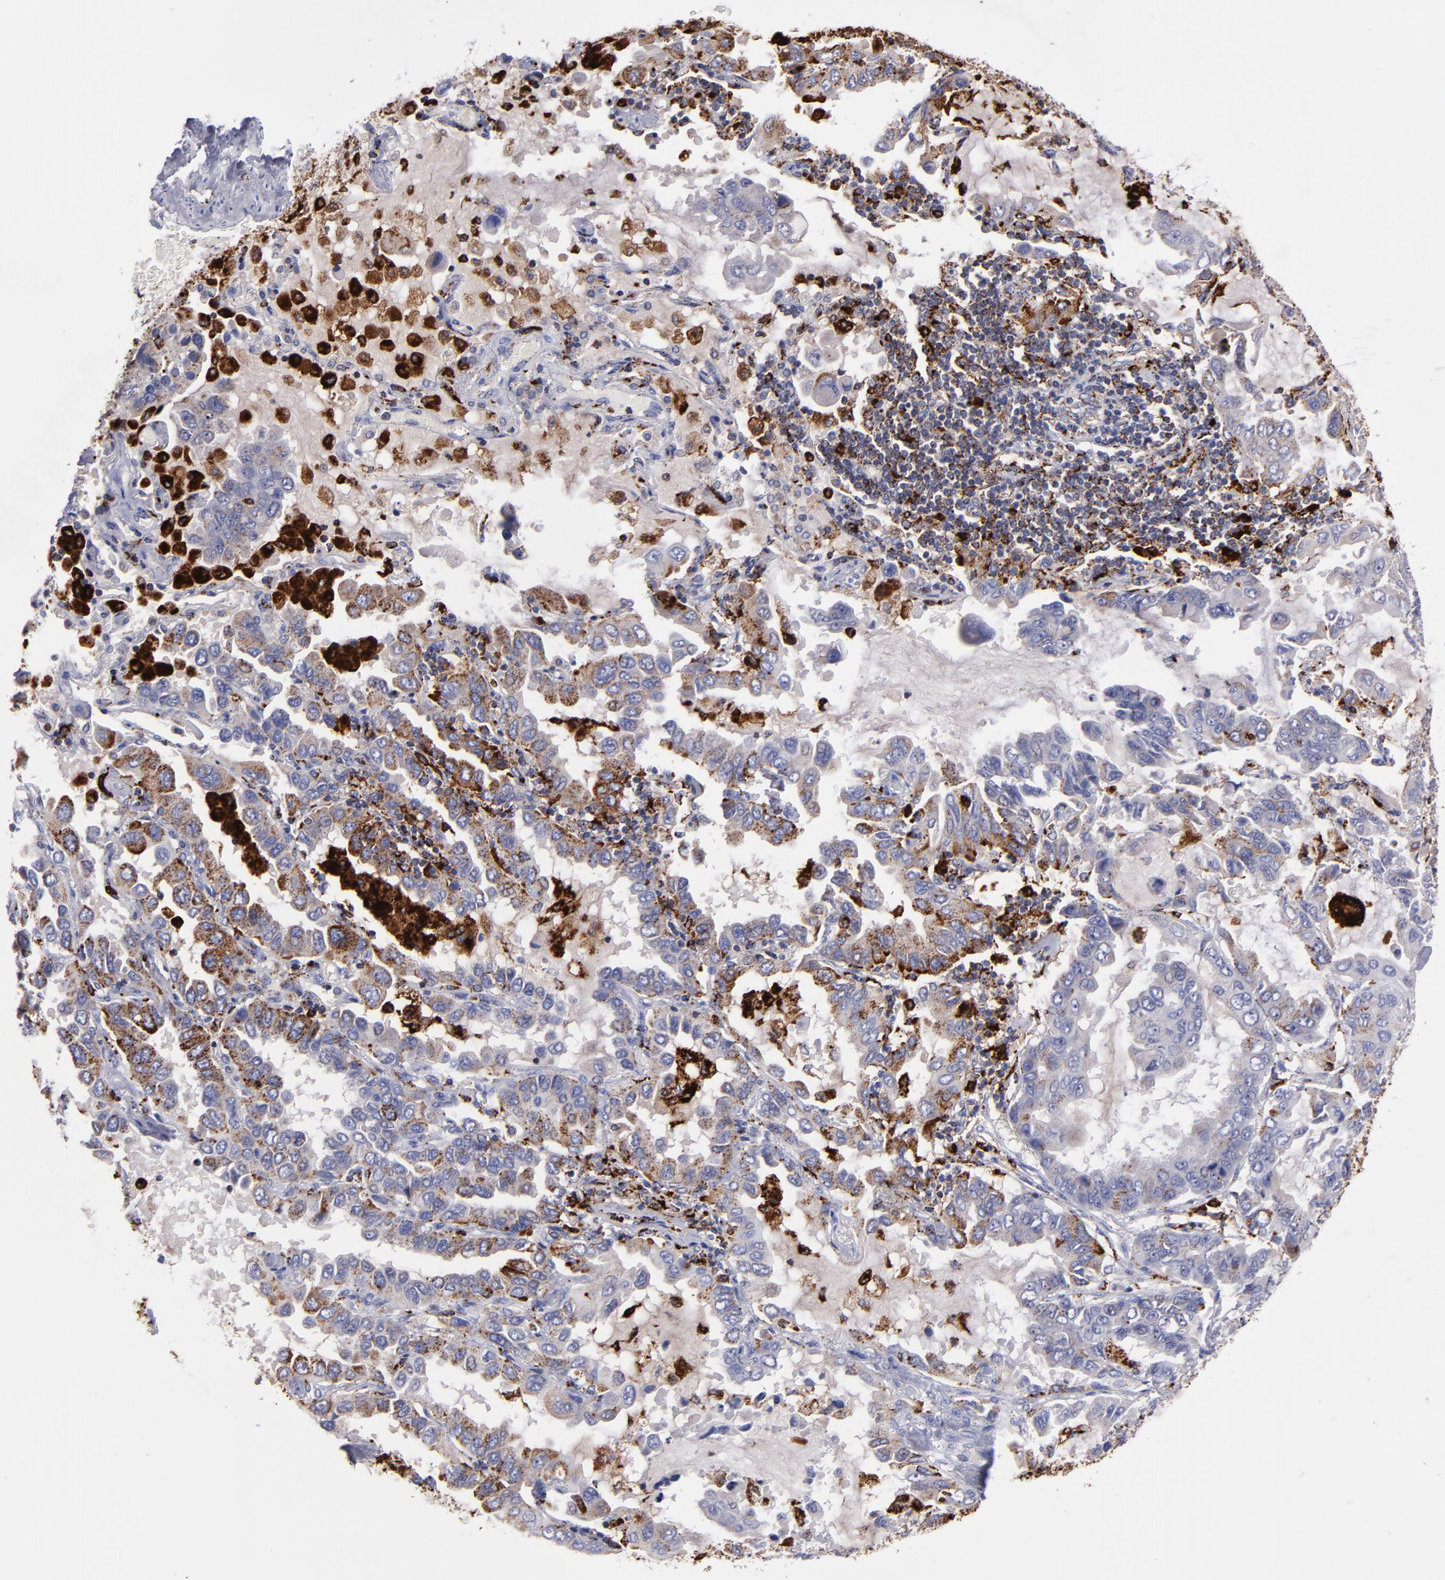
{"staining": {"intensity": "weak", "quantity": "25%-75%", "location": "cytoplasmic/membranous"}, "tissue": "lung cancer", "cell_type": "Tumor cells", "image_type": "cancer", "snomed": [{"axis": "morphology", "description": "Adenocarcinoma, NOS"}, {"axis": "topography", "description": "Lung"}], "caption": "The immunohistochemical stain highlights weak cytoplasmic/membranous expression in tumor cells of lung cancer (adenocarcinoma) tissue.", "gene": "CTSS", "patient": {"sex": "male", "age": 64}}